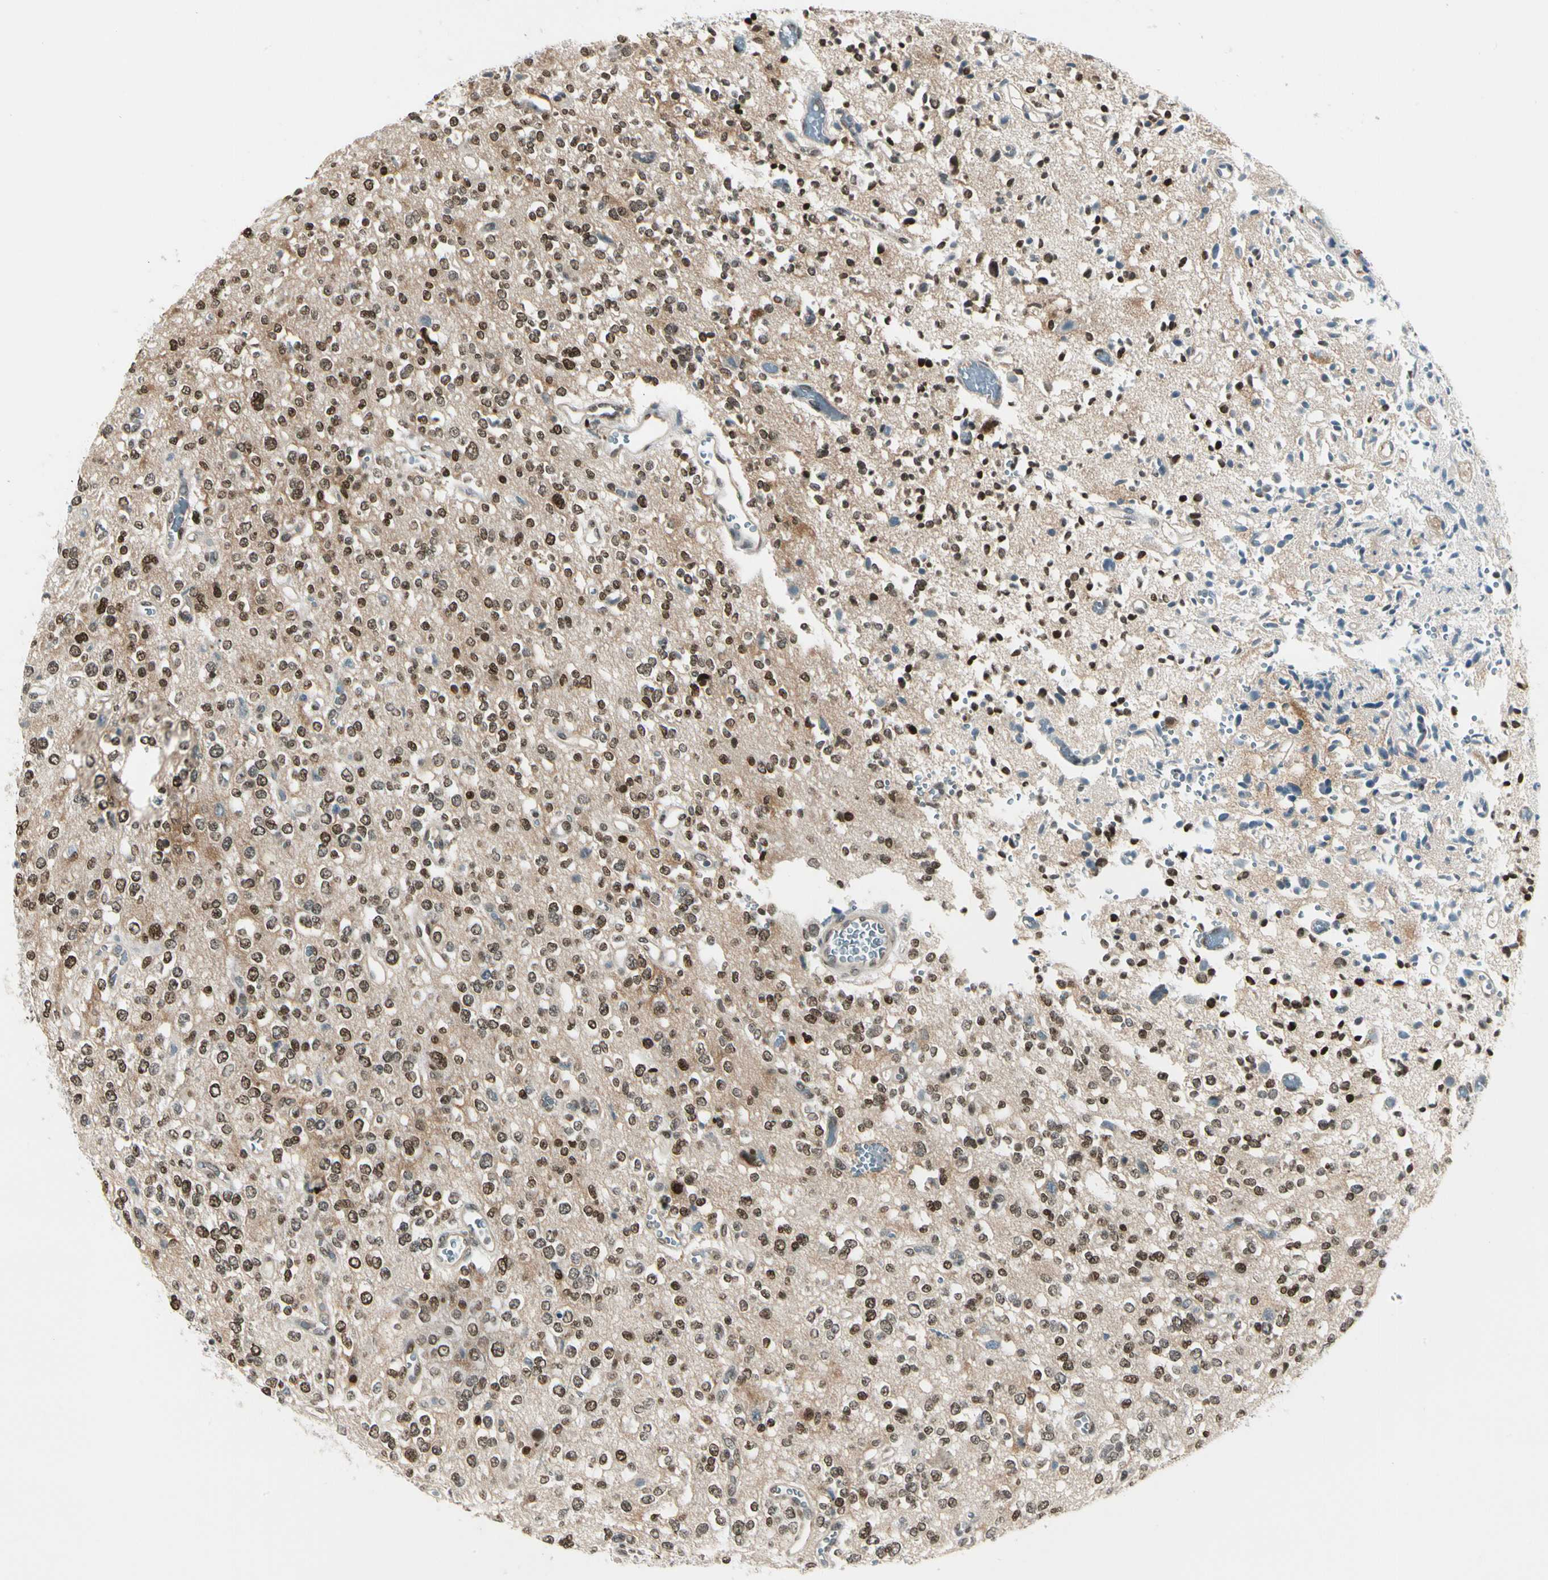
{"staining": {"intensity": "strong", "quantity": ">75%", "location": "nuclear"}, "tissue": "glioma", "cell_type": "Tumor cells", "image_type": "cancer", "snomed": [{"axis": "morphology", "description": "Glioma, malignant, Low grade"}, {"axis": "topography", "description": "Brain"}], "caption": "Immunohistochemistry (DAB) staining of low-grade glioma (malignant) displays strong nuclear protein expression in about >75% of tumor cells.", "gene": "GTF3A", "patient": {"sex": "male", "age": 38}}